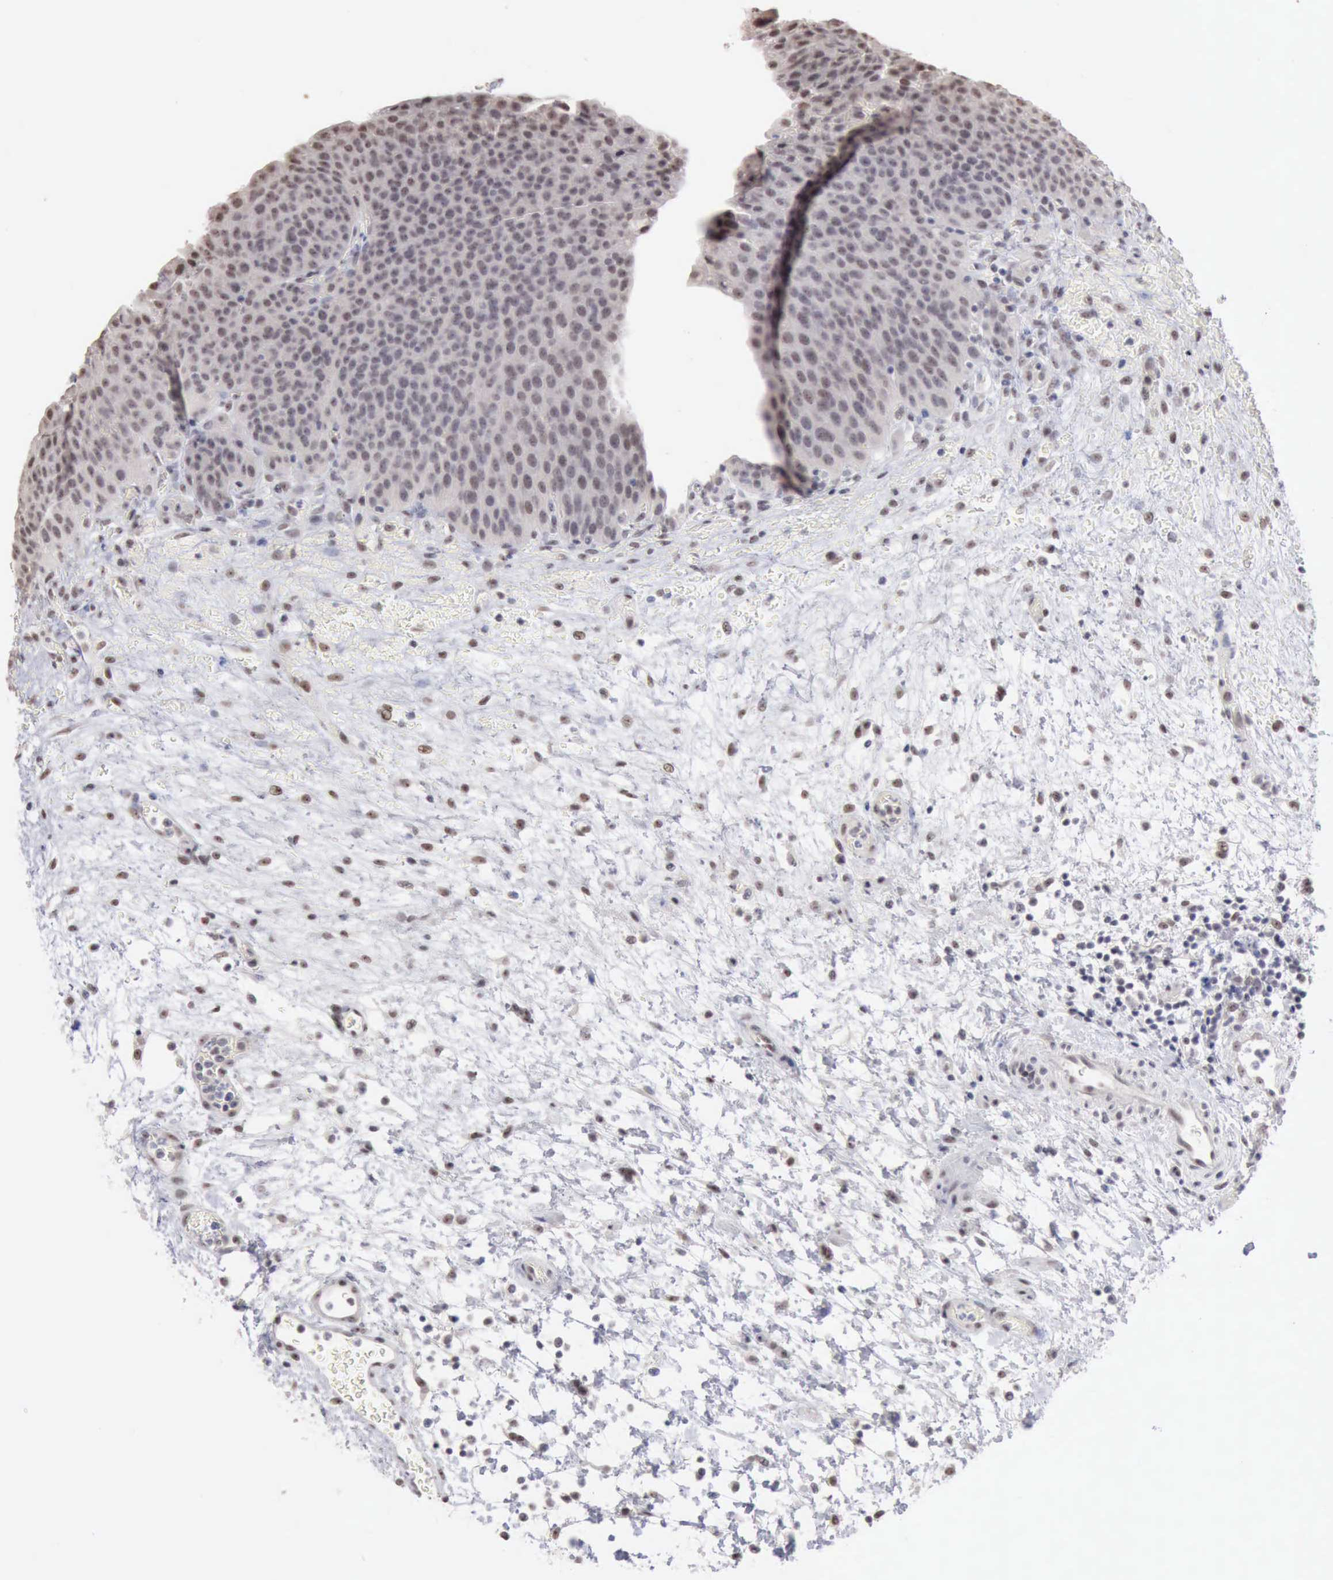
{"staining": {"intensity": "weak", "quantity": "25%-75%", "location": "nuclear"}, "tissue": "urinary bladder", "cell_type": "Urothelial cells", "image_type": "normal", "snomed": [{"axis": "morphology", "description": "Normal tissue, NOS"}, {"axis": "topography", "description": "Smooth muscle"}, {"axis": "topography", "description": "Urinary bladder"}], "caption": "Urinary bladder stained for a protein exhibits weak nuclear positivity in urothelial cells. (Stains: DAB in brown, nuclei in blue, Microscopy: brightfield microscopy at high magnification).", "gene": "TAF1", "patient": {"sex": "male", "age": 35}}